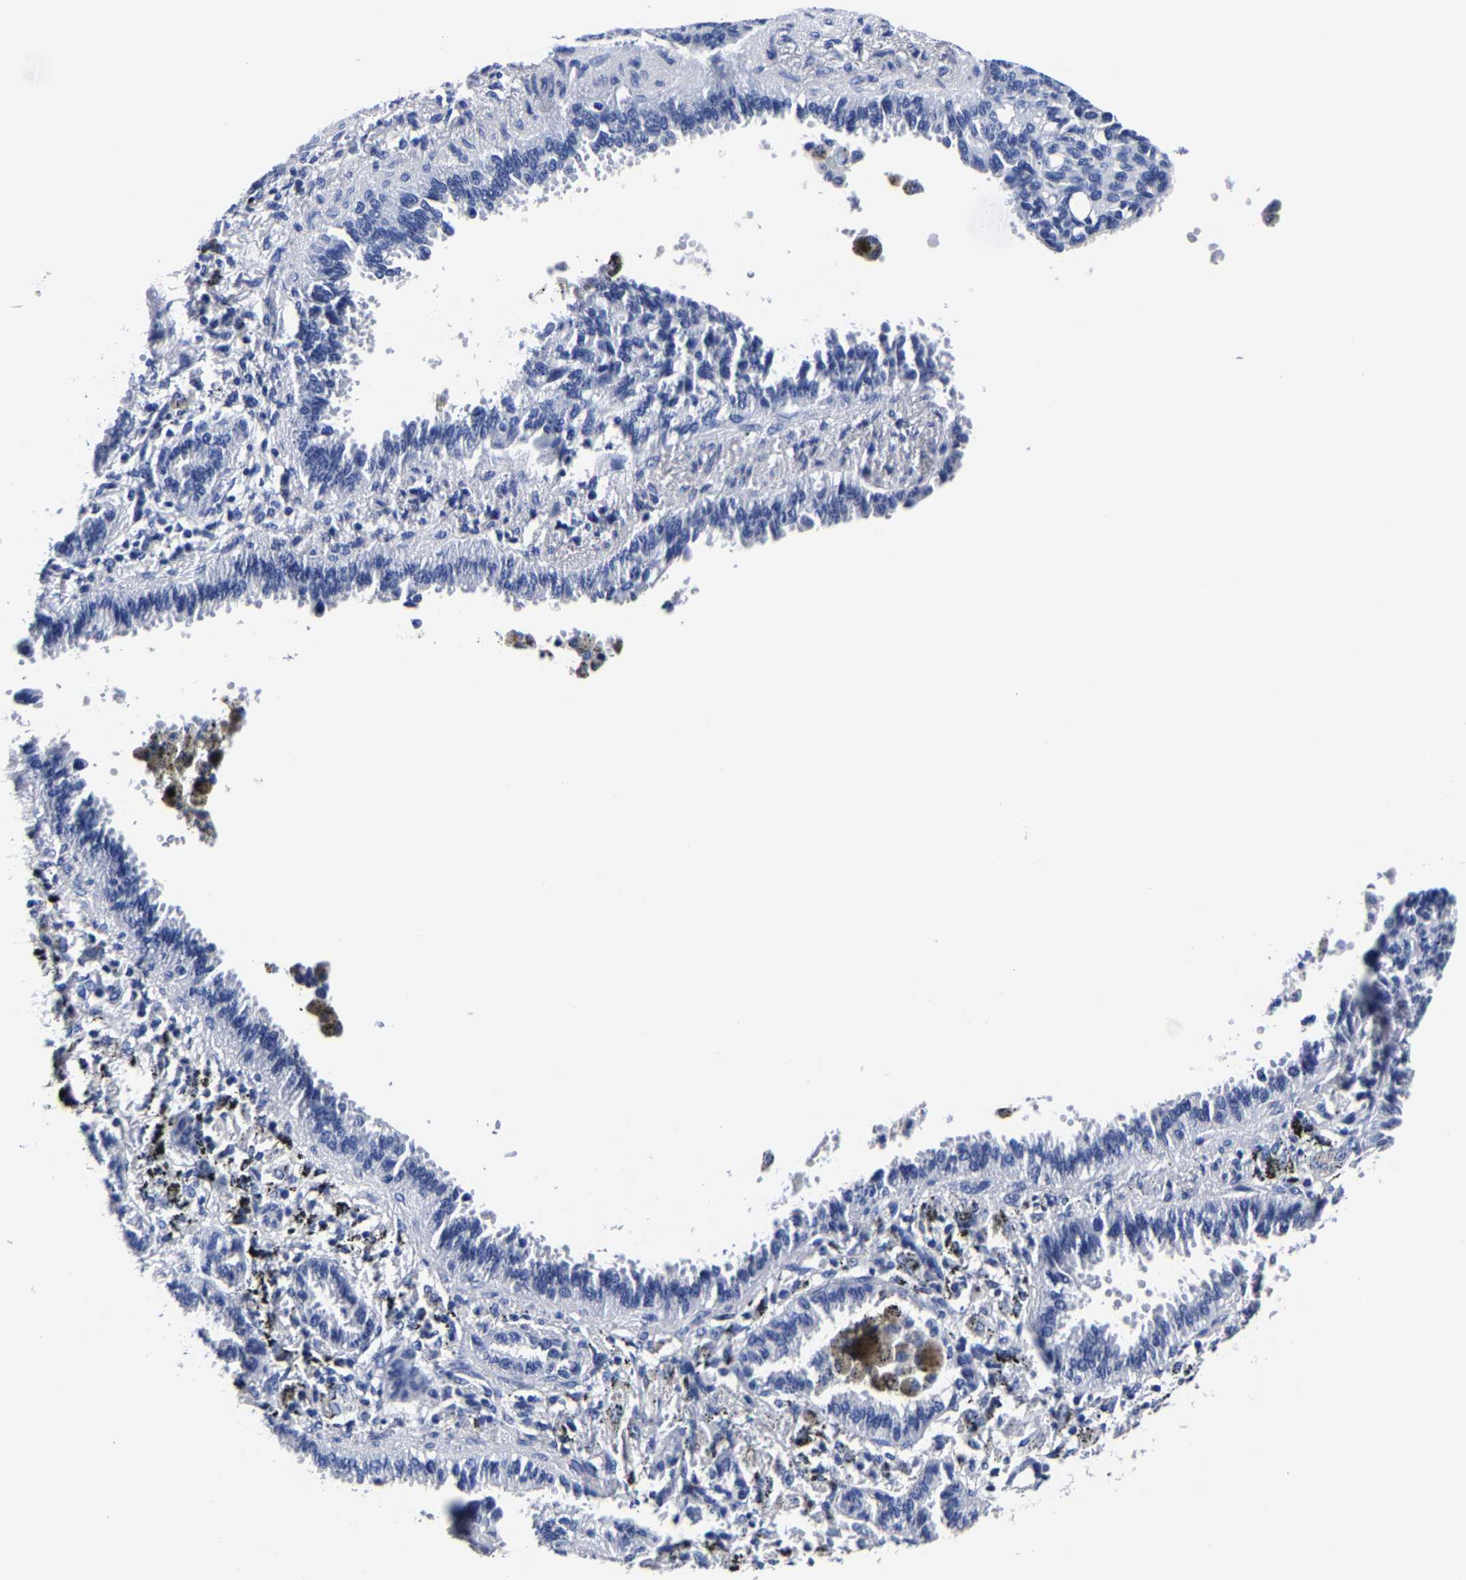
{"staining": {"intensity": "negative", "quantity": "none", "location": "none"}, "tissue": "lung cancer", "cell_type": "Tumor cells", "image_type": "cancer", "snomed": [{"axis": "morphology", "description": "Normal tissue, NOS"}, {"axis": "morphology", "description": "Adenocarcinoma, NOS"}, {"axis": "topography", "description": "Lung"}], "caption": "The histopathology image displays no staining of tumor cells in adenocarcinoma (lung).", "gene": "CPA2", "patient": {"sex": "male", "age": 59}}